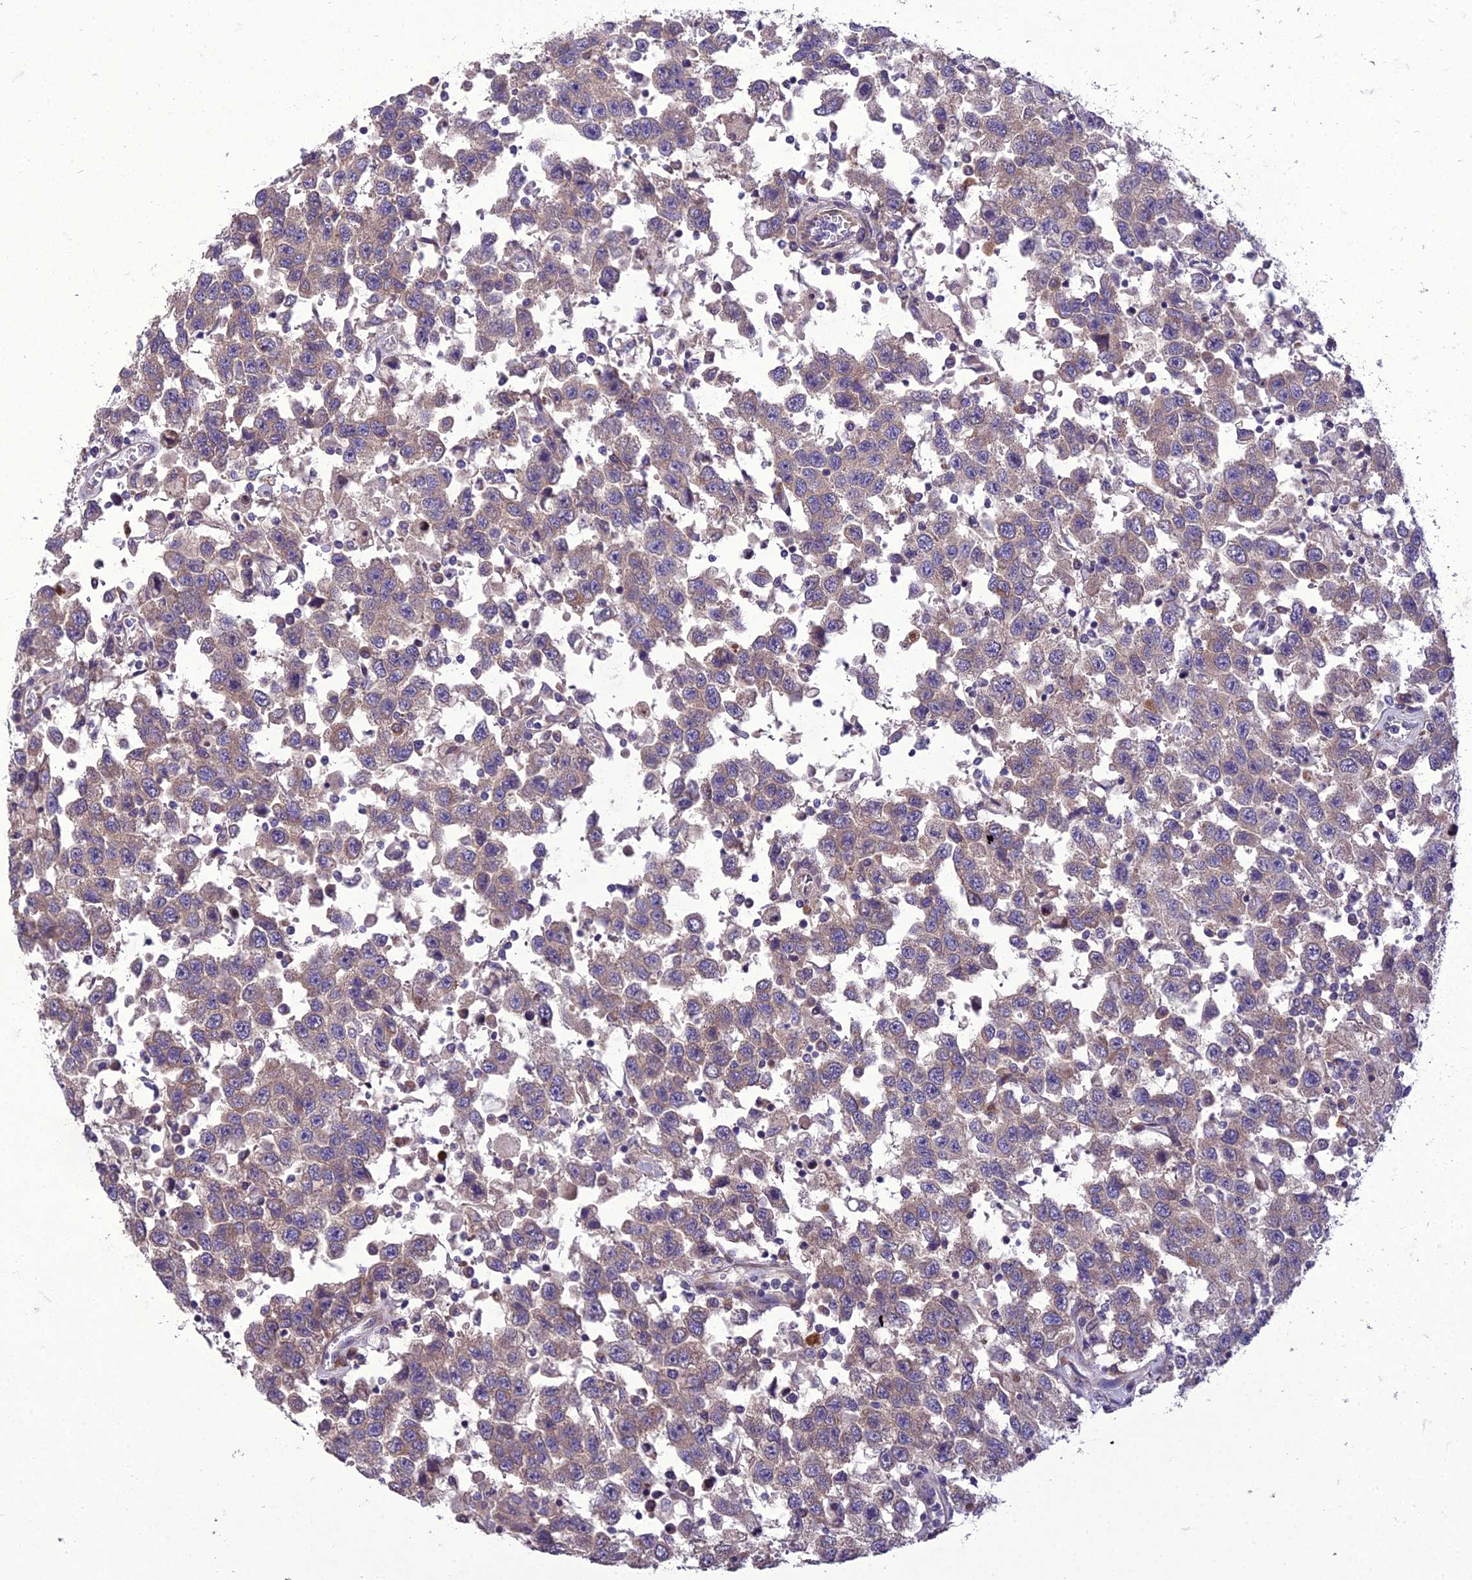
{"staining": {"intensity": "negative", "quantity": "none", "location": "none"}, "tissue": "testis cancer", "cell_type": "Tumor cells", "image_type": "cancer", "snomed": [{"axis": "morphology", "description": "Seminoma, NOS"}, {"axis": "topography", "description": "Testis"}], "caption": "There is no significant positivity in tumor cells of testis cancer.", "gene": "ADIPOR2", "patient": {"sex": "male", "age": 41}}